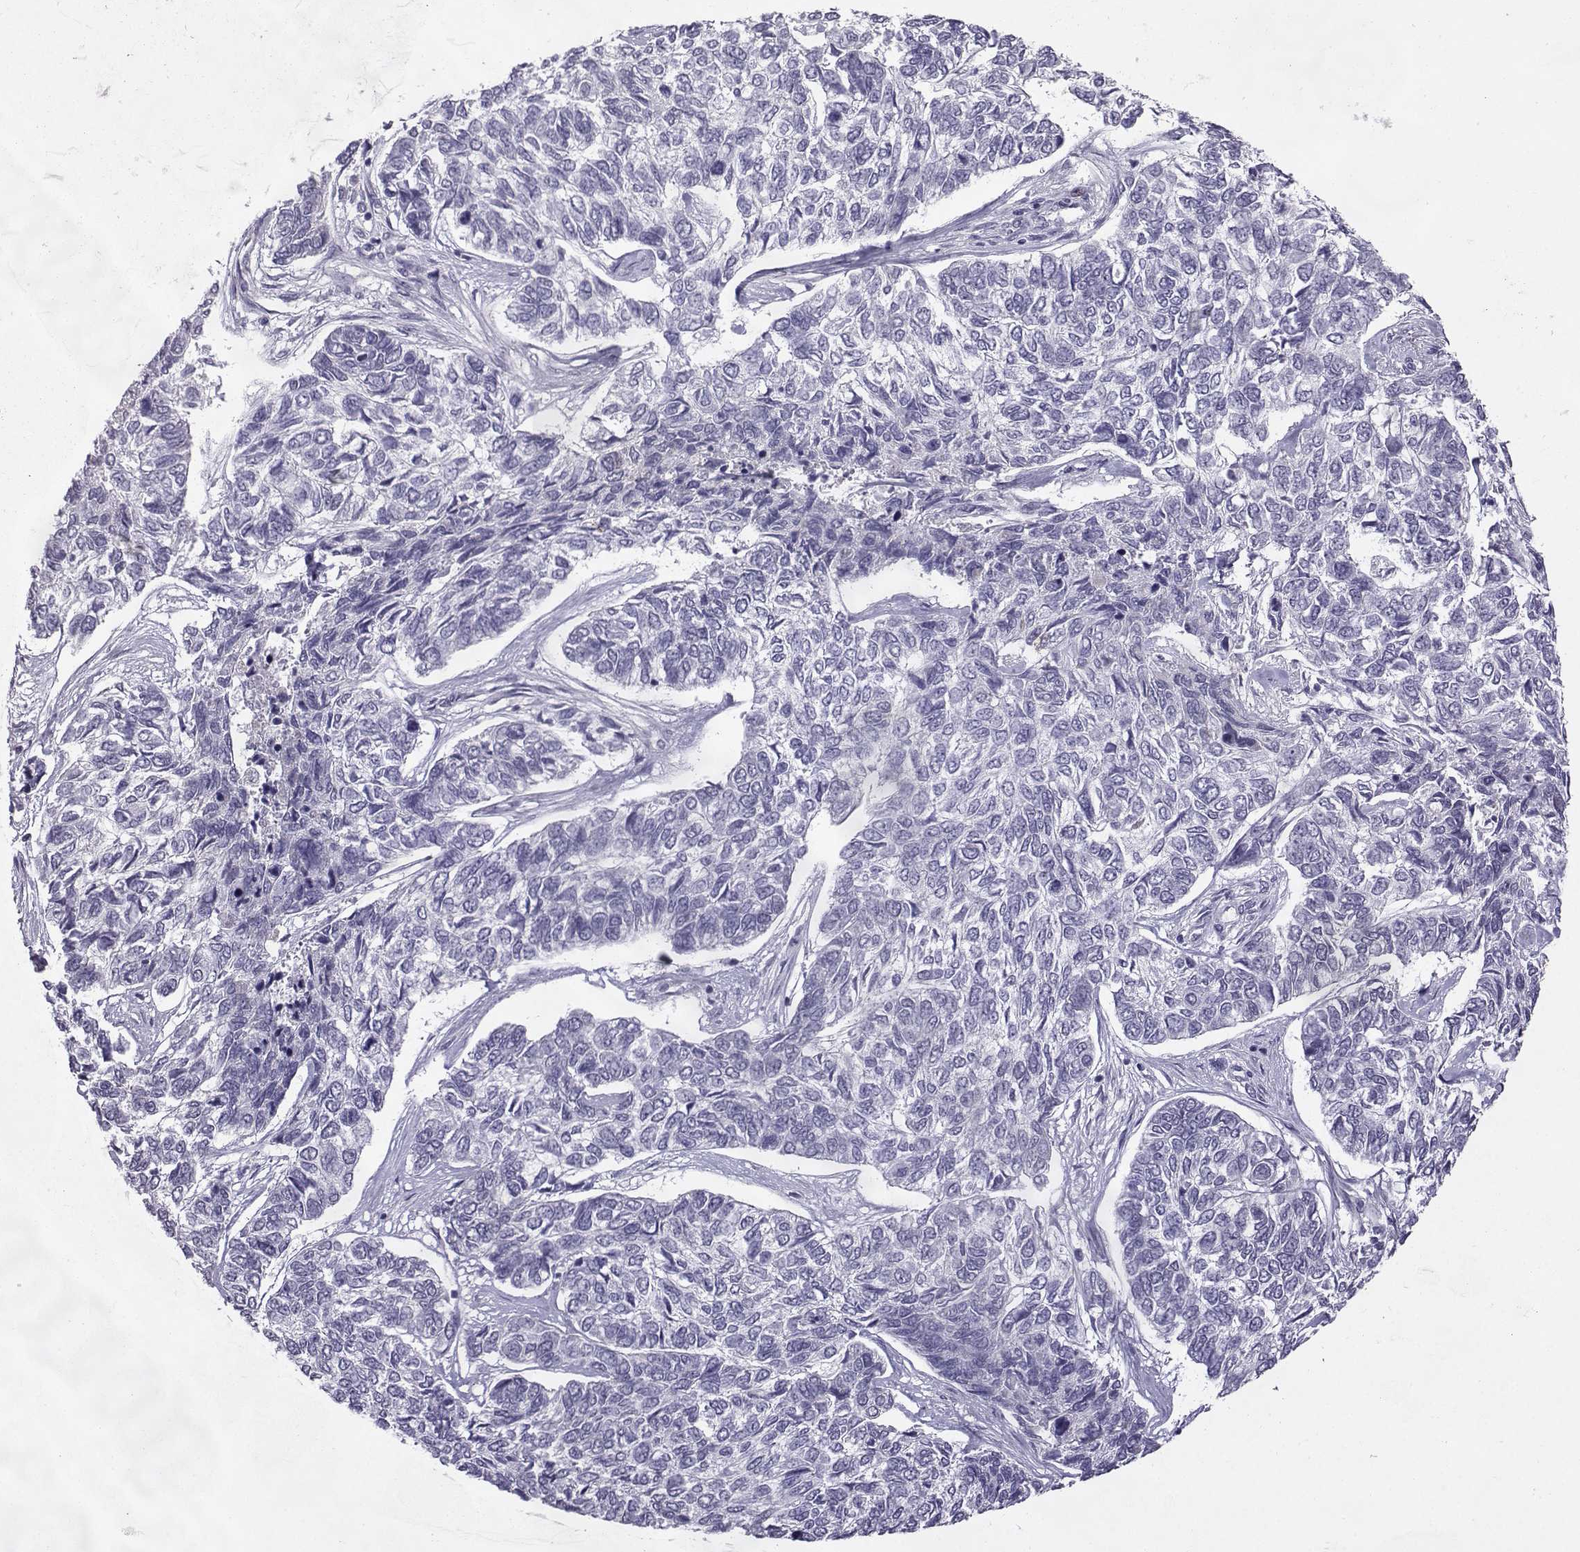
{"staining": {"intensity": "negative", "quantity": "none", "location": "none"}, "tissue": "skin cancer", "cell_type": "Tumor cells", "image_type": "cancer", "snomed": [{"axis": "morphology", "description": "Basal cell carcinoma"}, {"axis": "topography", "description": "Skin"}], "caption": "This is an immunohistochemistry (IHC) image of human basal cell carcinoma (skin). There is no staining in tumor cells.", "gene": "LIN28A", "patient": {"sex": "female", "age": 65}}